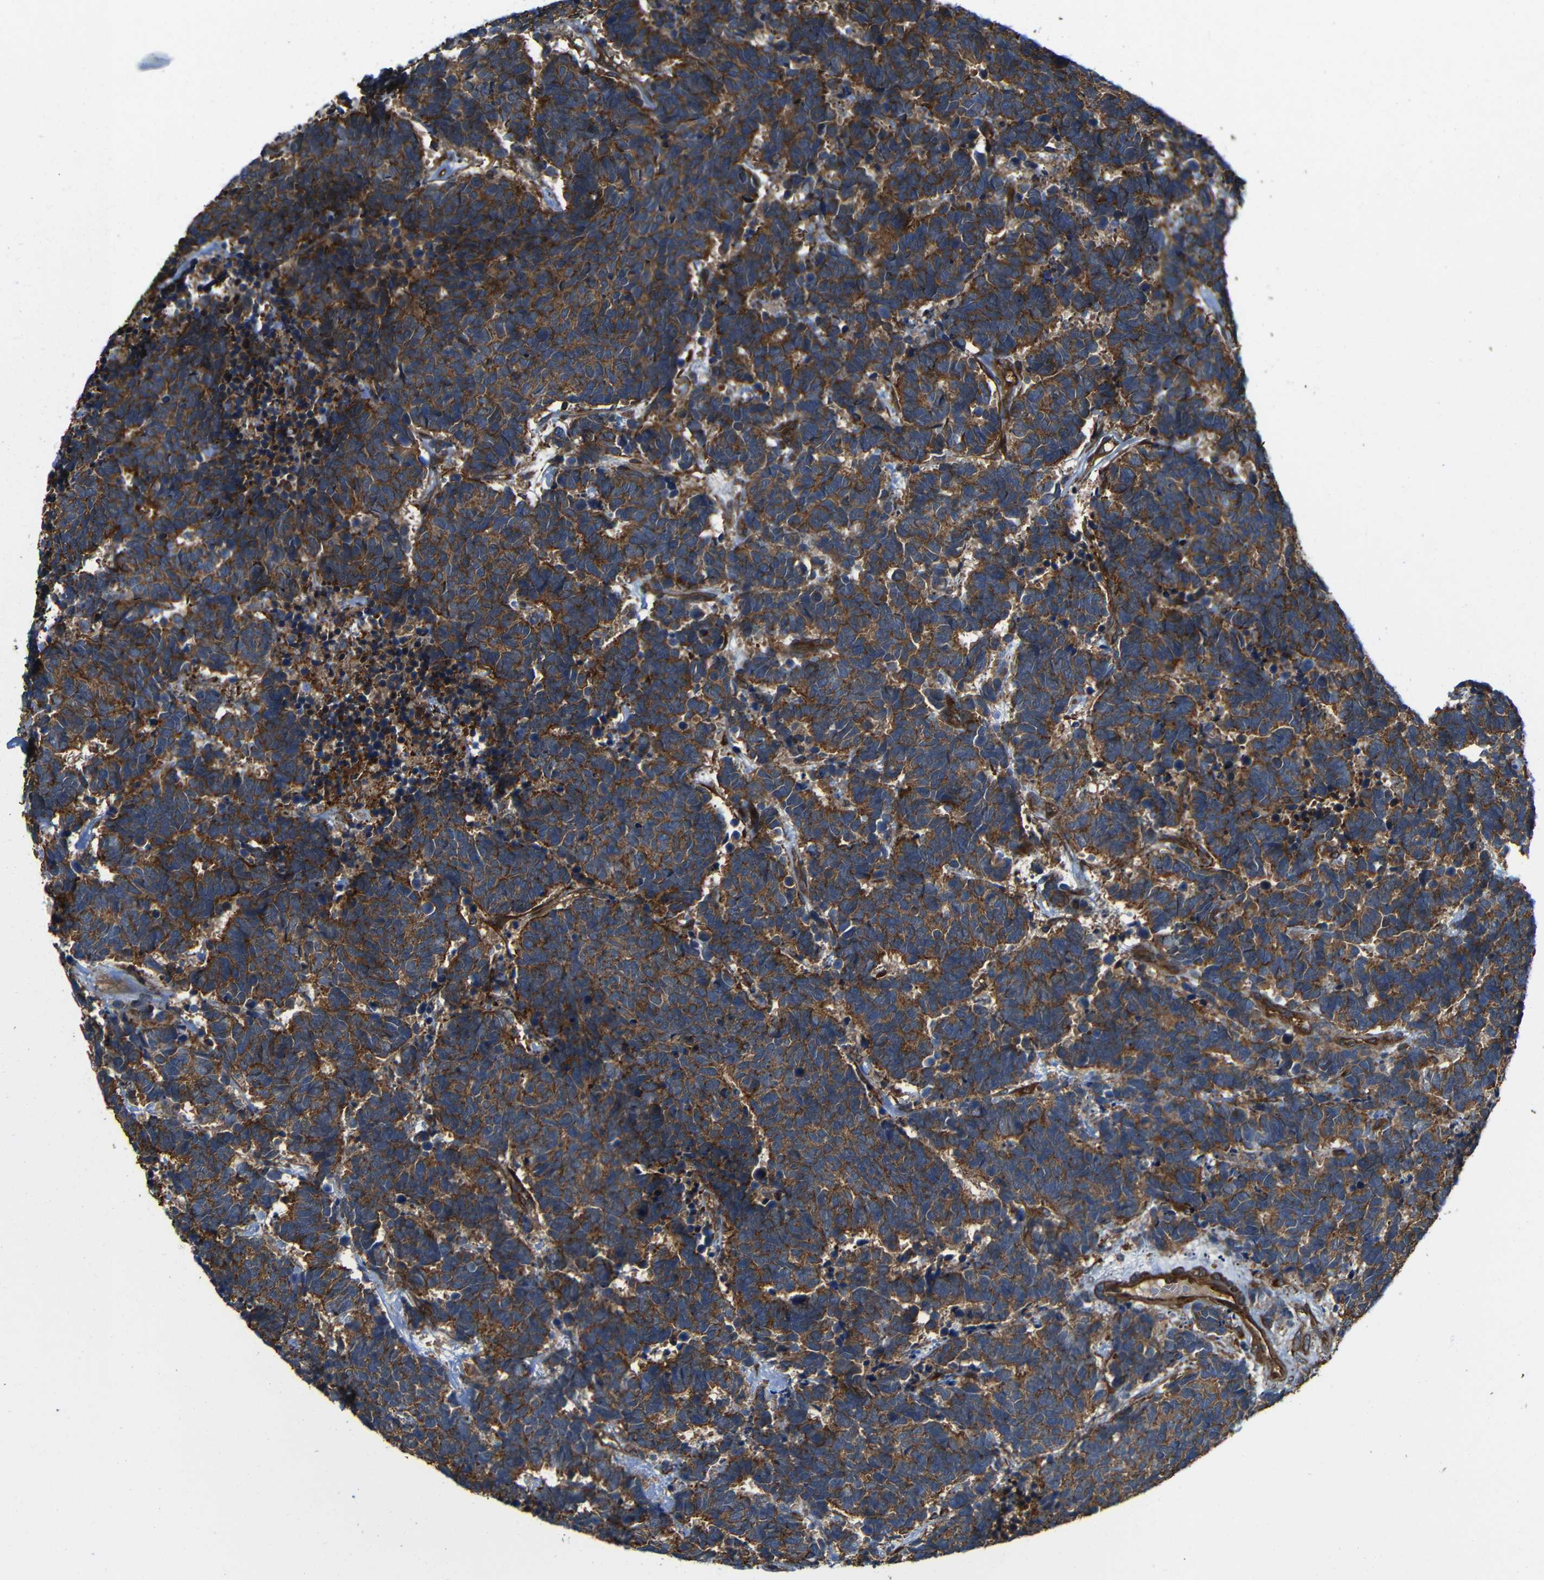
{"staining": {"intensity": "moderate", "quantity": ">75%", "location": "cytoplasmic/membranous"}, "tissue": "carcinoid", "cell_type": "Tumor cells", "image_type": "cancer", "snomed": [{"axis": "morphology", "description": "Carcinoma, NOS"}, {"axis": "morphology", "description": "Carcinoid, malignant, NOS"}, {"axis": "topography", "description": "Urinary bladder"}], "caption": "Moderate cytoplasmic/membranous expression for a protein is seen in about >75% of tumor cells of carcinoid using immunohistochemistry (IHC).", "gene": "PTCH1", "patient": {"sex": "male", "age": 57}}